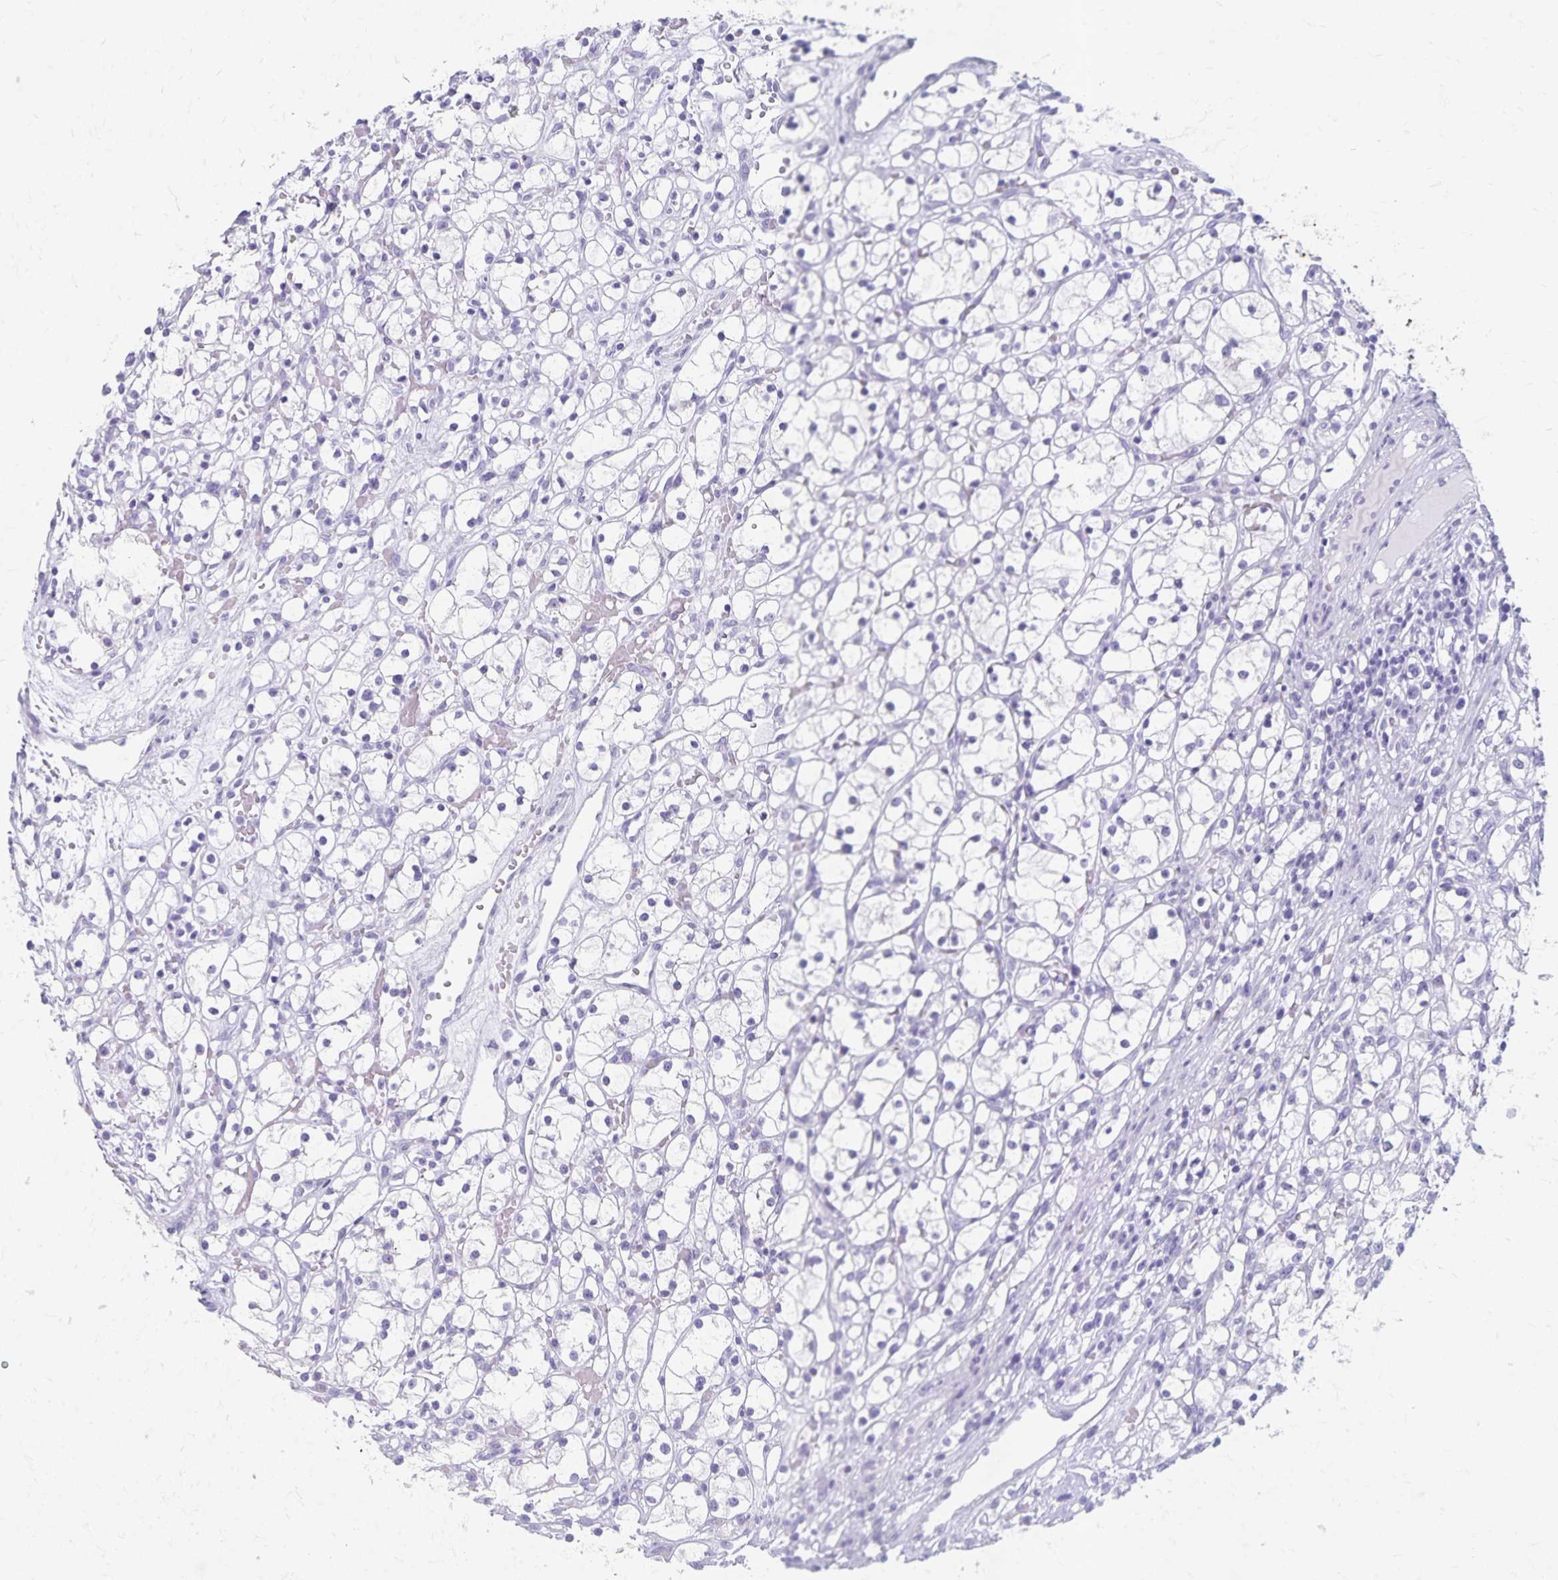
{"staining": {"intensity": "negative", "quantity": "none", "location": "none"}, "tissue": "renal cancer", "cell_type": "Tumor cells", "image_type": "cancer", "snomed": [{"axis": "morphology", "description": "Adenocarcinoma, NOS"}, {"axis": "topography", "description": "Kidney"}], "caption": "Adenocarcinoma (renal) was stained to show a protein in brown. There is no significant staining in tumor cells.", "gene": "GPBAR1", "patient": {"sex": "female", "age": 59}}